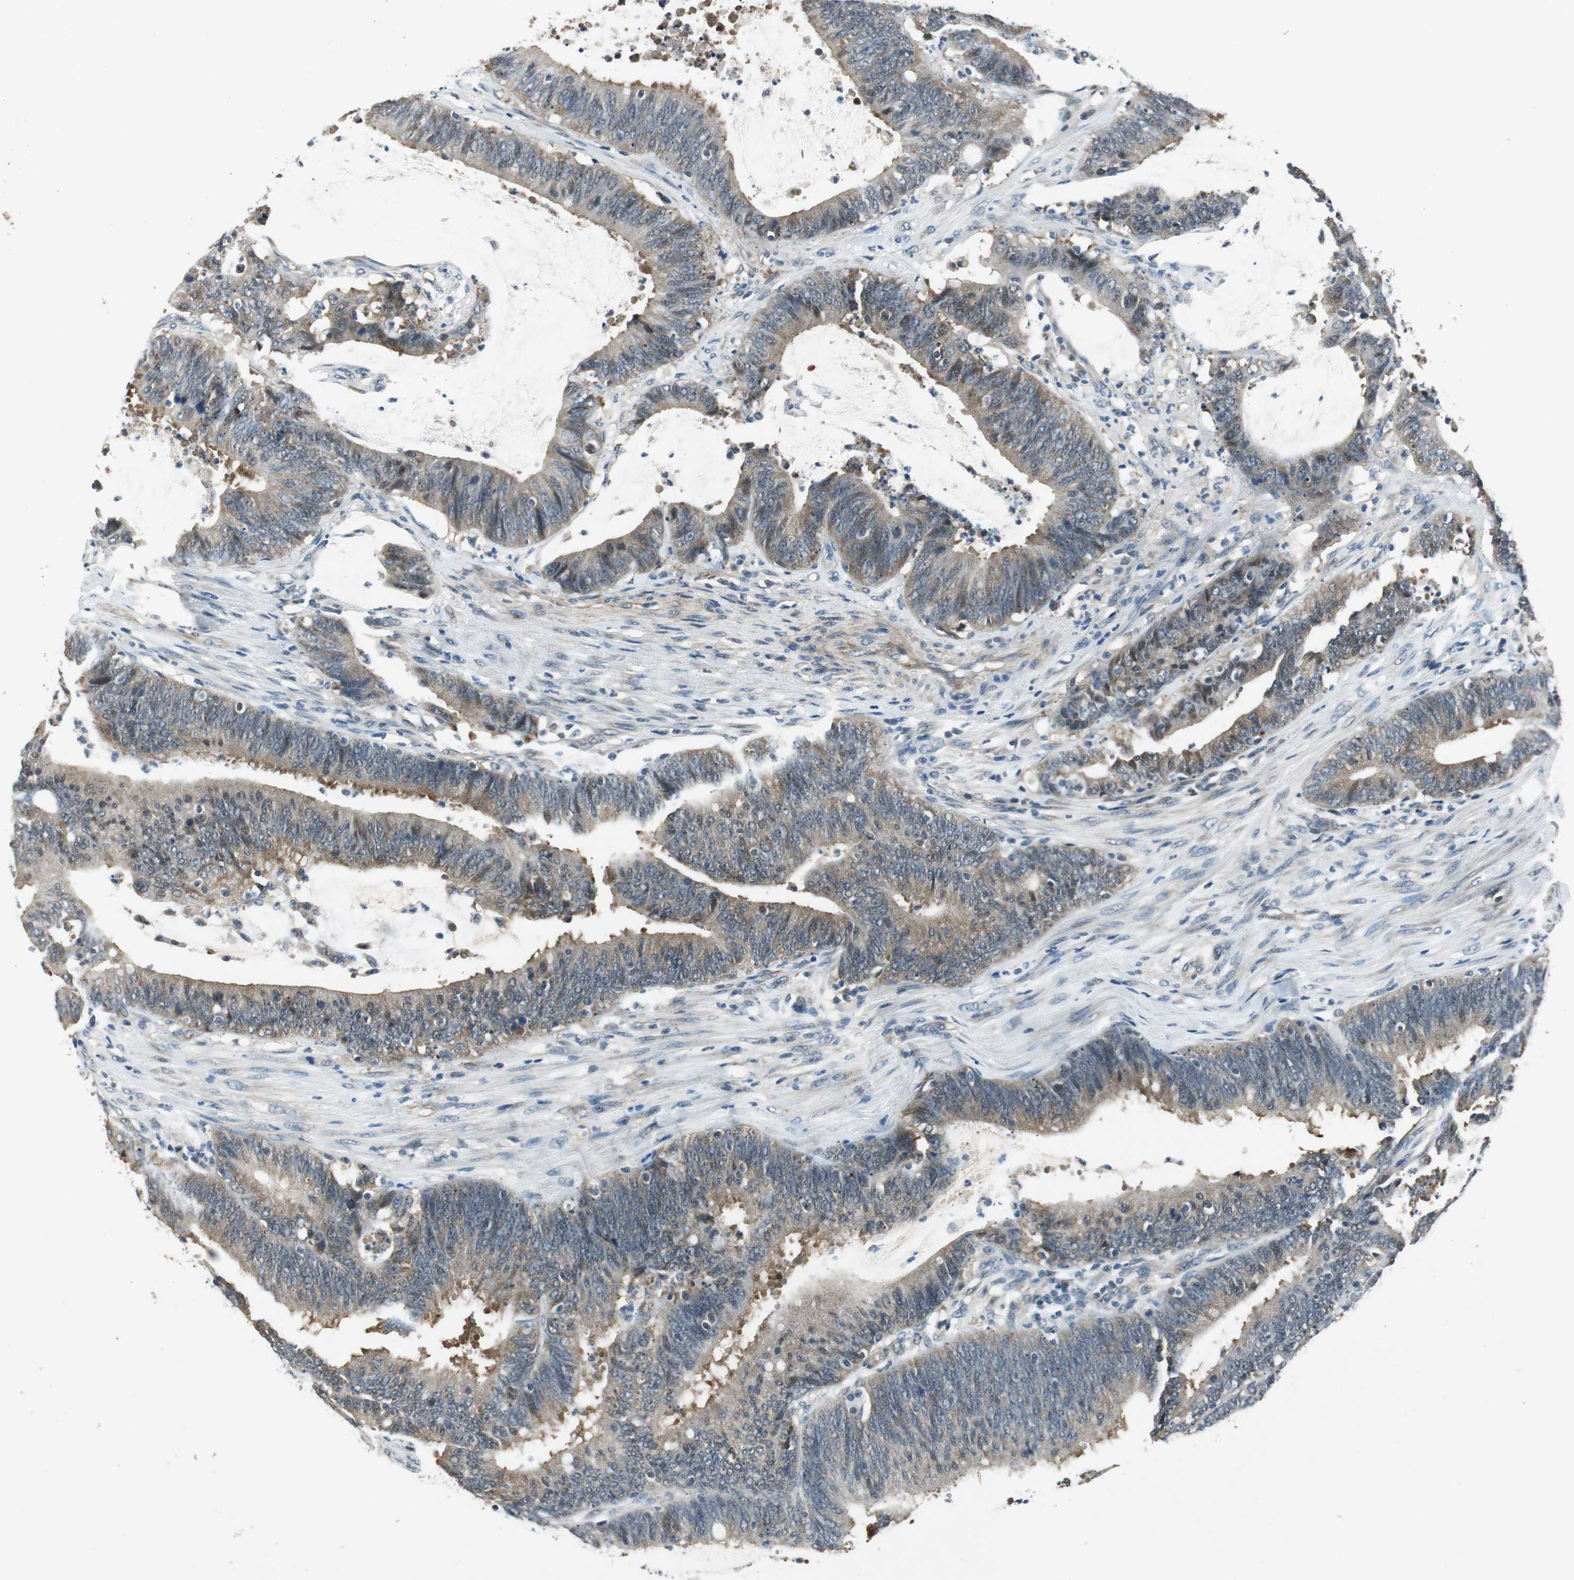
{"staining": {"intensity": "weak", "quantity": "25%-75%", "location": "cytoplasmic/membranous"}, "tissue": "colorectal cancer", "cell_type": "Tumor cells", "image_type": "cancer", "snomed": [{"axis": "morphology", "description": "Adenocarcinoma, NOS"}, {"axis": "topography", "description": "Rectum"}], "caption": "Colorectal adenocarcinoma was stained to show a protein in brown. There is low levels of weak cytoplasmic/membranous positivity in about 25%-75% of tumor cells.", "gene": "PSMB4", "patient": {"sex": "female", "age": 66}}